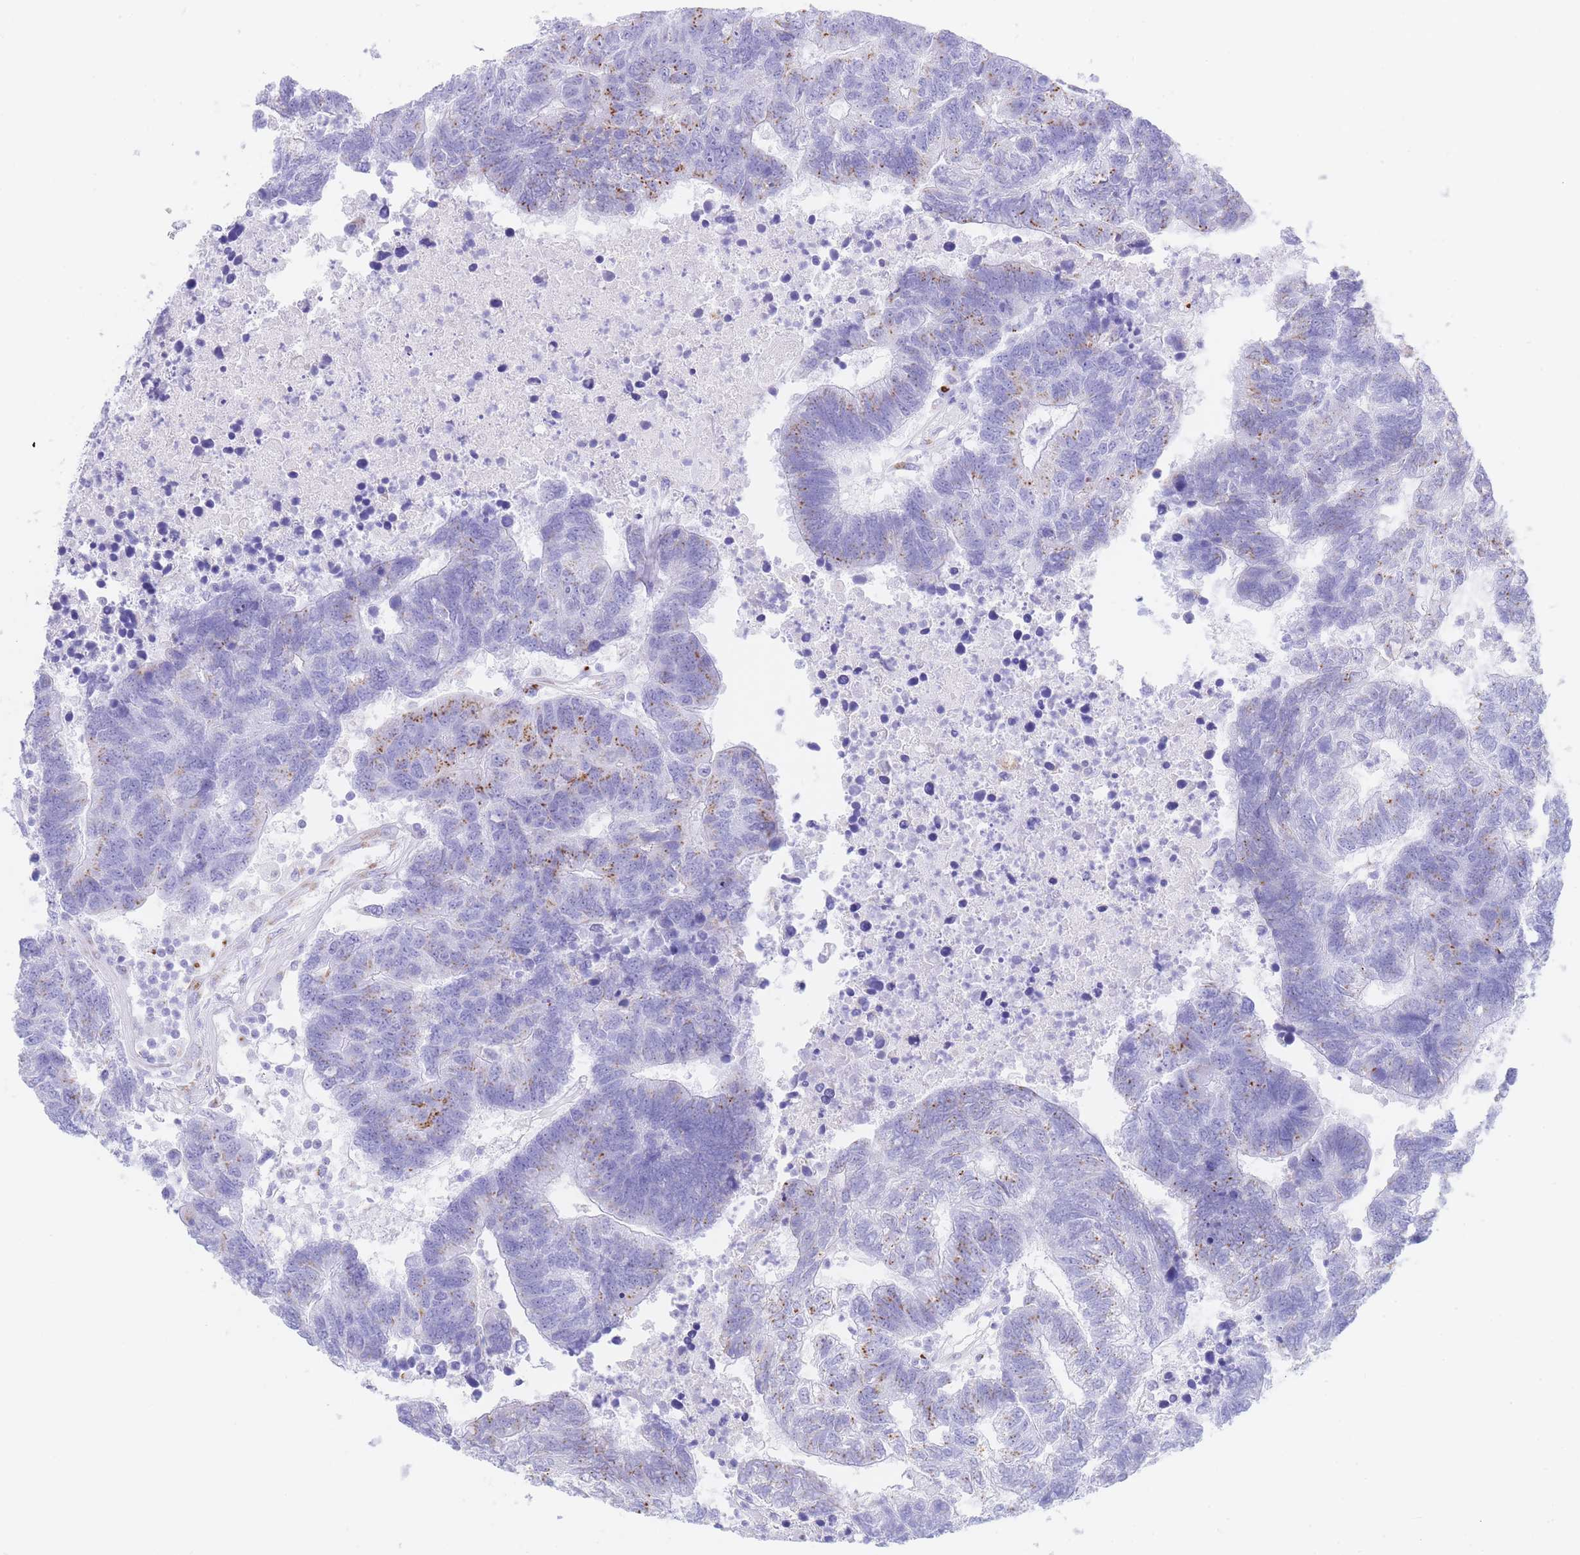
{"staining": {"intensity": "moderate", "quantity": "<25%", "location": "cytoplasmic/membranous"}, "tissue": "colorectal cancer", "cell_type": "Tumor cells", "image_type": "cancer", "snomed": [{"axis": "morphology", "description": "Adenocarcinoma, NOS"}, {"axis": "topography", "description": "Colon"}], "caption": "Tumor cells exhibit moderate cytoplasmic/membranous expression in about <25% of cells in colorectal cancer (adenocarcinoma). (brown staining indicates protein expression, while blue staining denotes nuclei).", "gene": "FAM3C", "patient": {"sex": "female", "age": 48}}